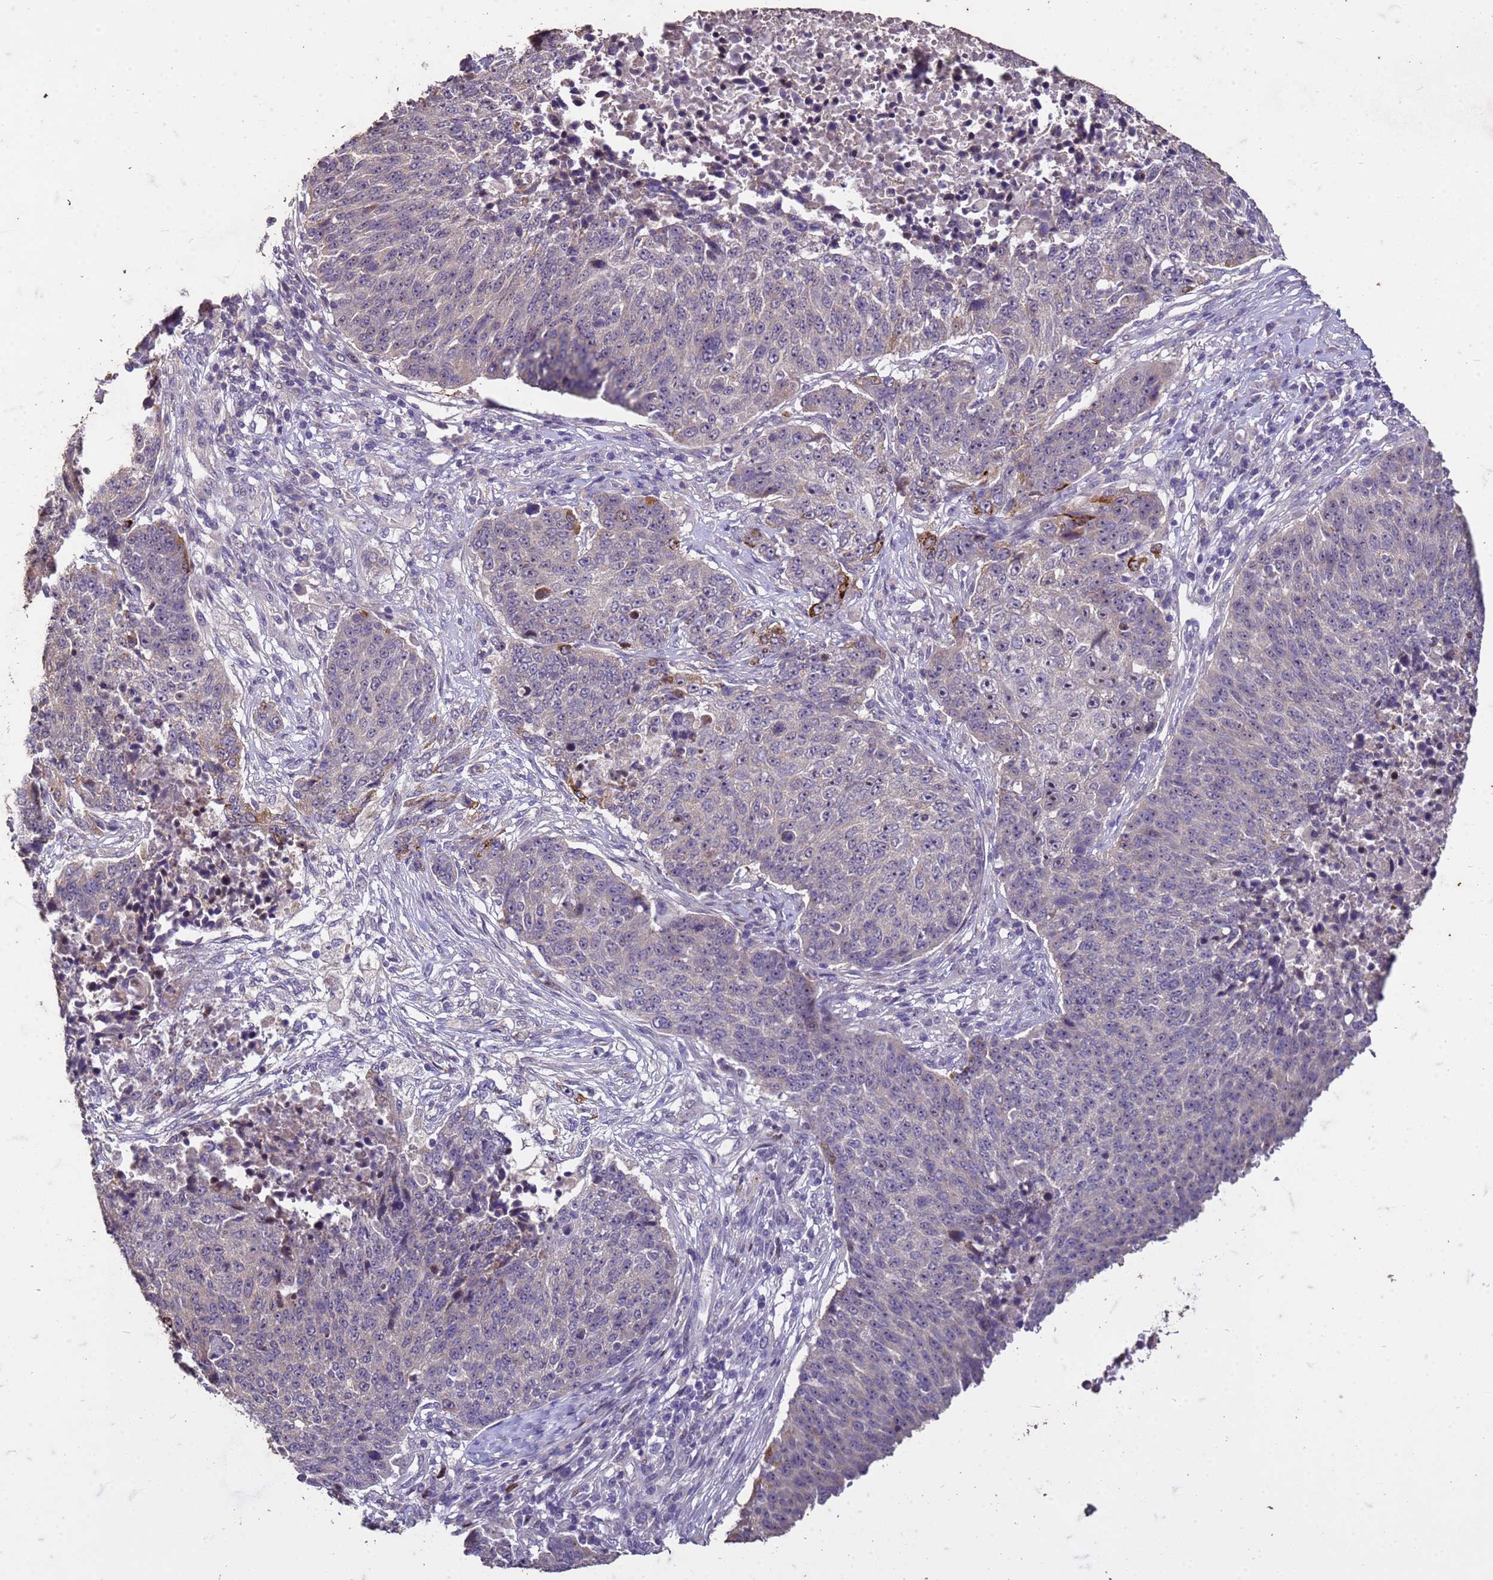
{"staining": {"intensity": "negative", "quantity": "none", "location": "none"}, "tissue": "lung cancer", "cell_type": "Tumor cells", "image_type": "cancer", "snomed": [{"axis": "morphology", "description": "Normal tissue, NOS"}, {"axis": "morphology", "description": "Squamous cell carcinoma, NOS"}, {"axis": "topography", "description": "Lymph node"}, {"axis": "topography", "description": "Lung"}], "caption": "An image of human lung cancer is negative for staining in tumor cells.", "gene": "FAM184B", "patient": {"sex": "male", "age": 66}}